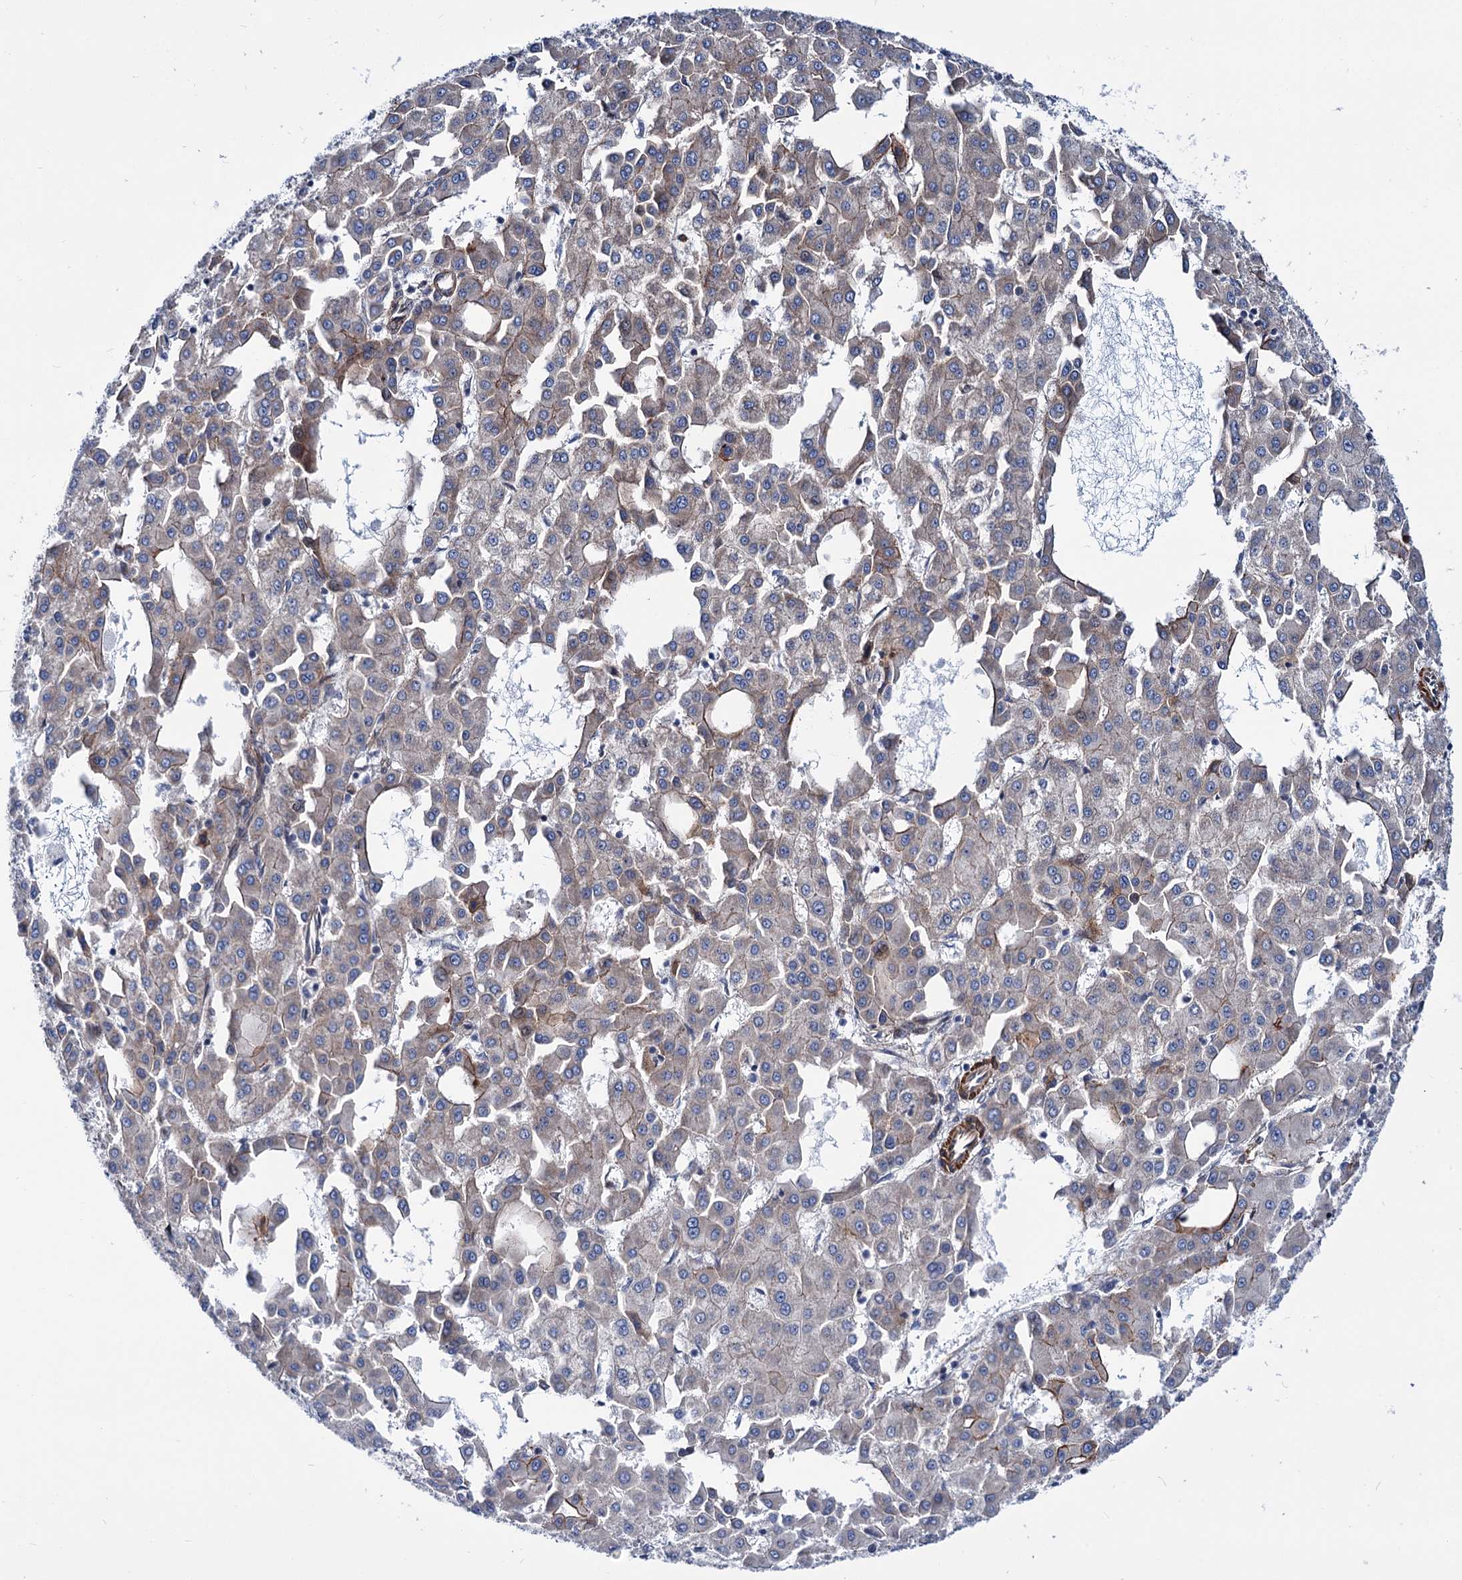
{"staining": {"intensity": "weak", "quantity": "<25%", "location": "cytoplasmic/membranous"}, "tissue": "liver cancer", "cell_type": "Tumor cells", "image_type": "cancer", "snomed": [{"axis": "morphology", "description": "Carcinoma, Hepatocellular, NOS"}, {"axis": "topography", "description": "Liver"}], "caption": "This is an immunohistochemistry (IHC) histopathology image of liver cancer (hepatocellular carcinoma). There is no expression in tumor cells.", "gene": "THAP9", "patient": {"sex": "male", "age": 47}}